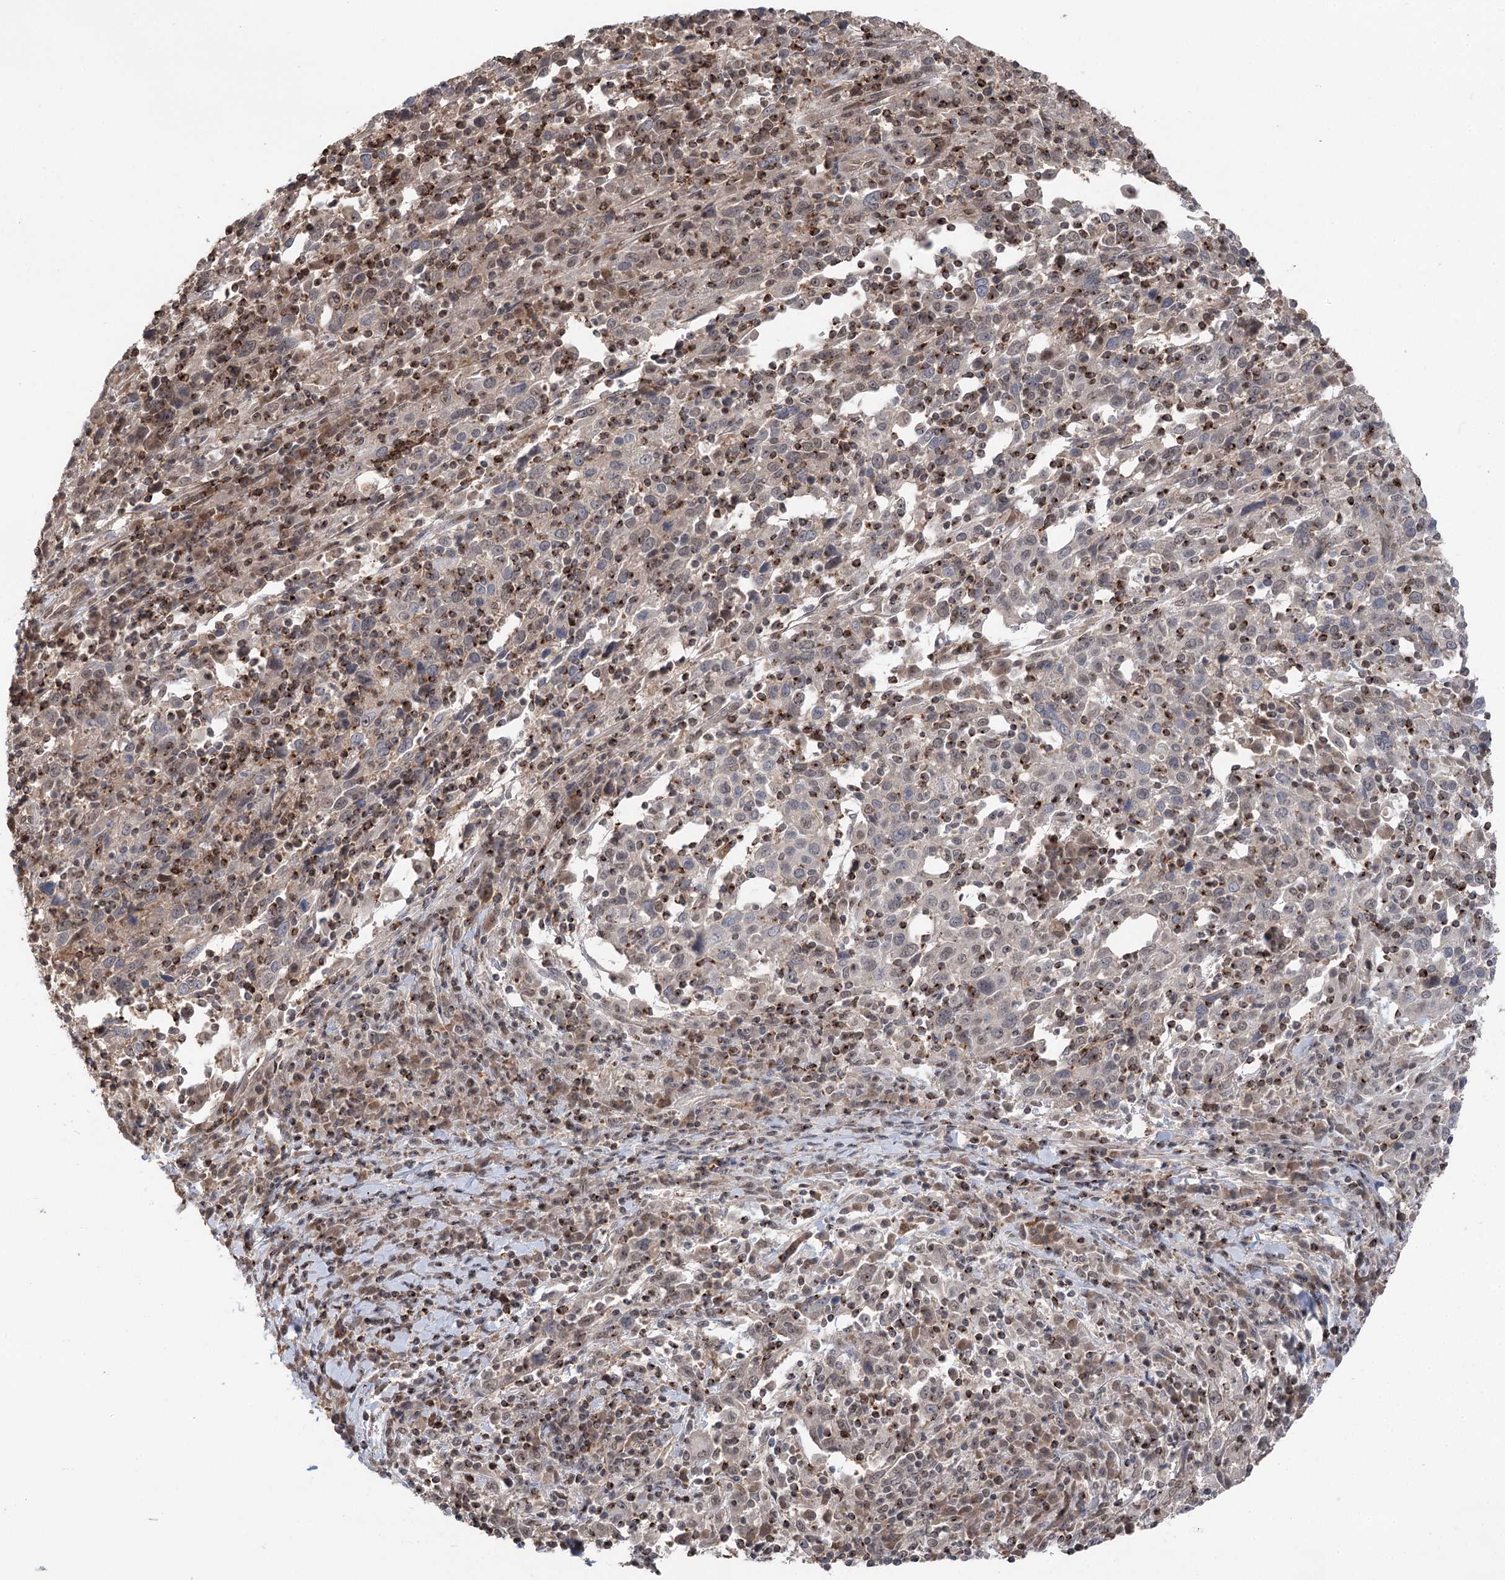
{"staining": {"intensity": "weak", "quantity": "<25%", "location": "cytoplasmic/membranous"}, "tissue": "cervical cancer", "cell_type": "Tumor cells", "image_type": "cancer", "snomed": [{"axis": "morphology", "description": "Squamous cell carcinoma, NOS"}, {"axis": "topography", "description": "Cervix"}], "caption": "Immunohistochemistry (IHC) micrograph of human cervical cancer (squamous cell carcinoma) stained for a protein (brown), which displays no positivity in tumor cells. (DAB (3,3'-diaminobenzidine) IHC, high magnification).", "gene": "CCSER2", "patient": {"sex": "female", "age": 46}}